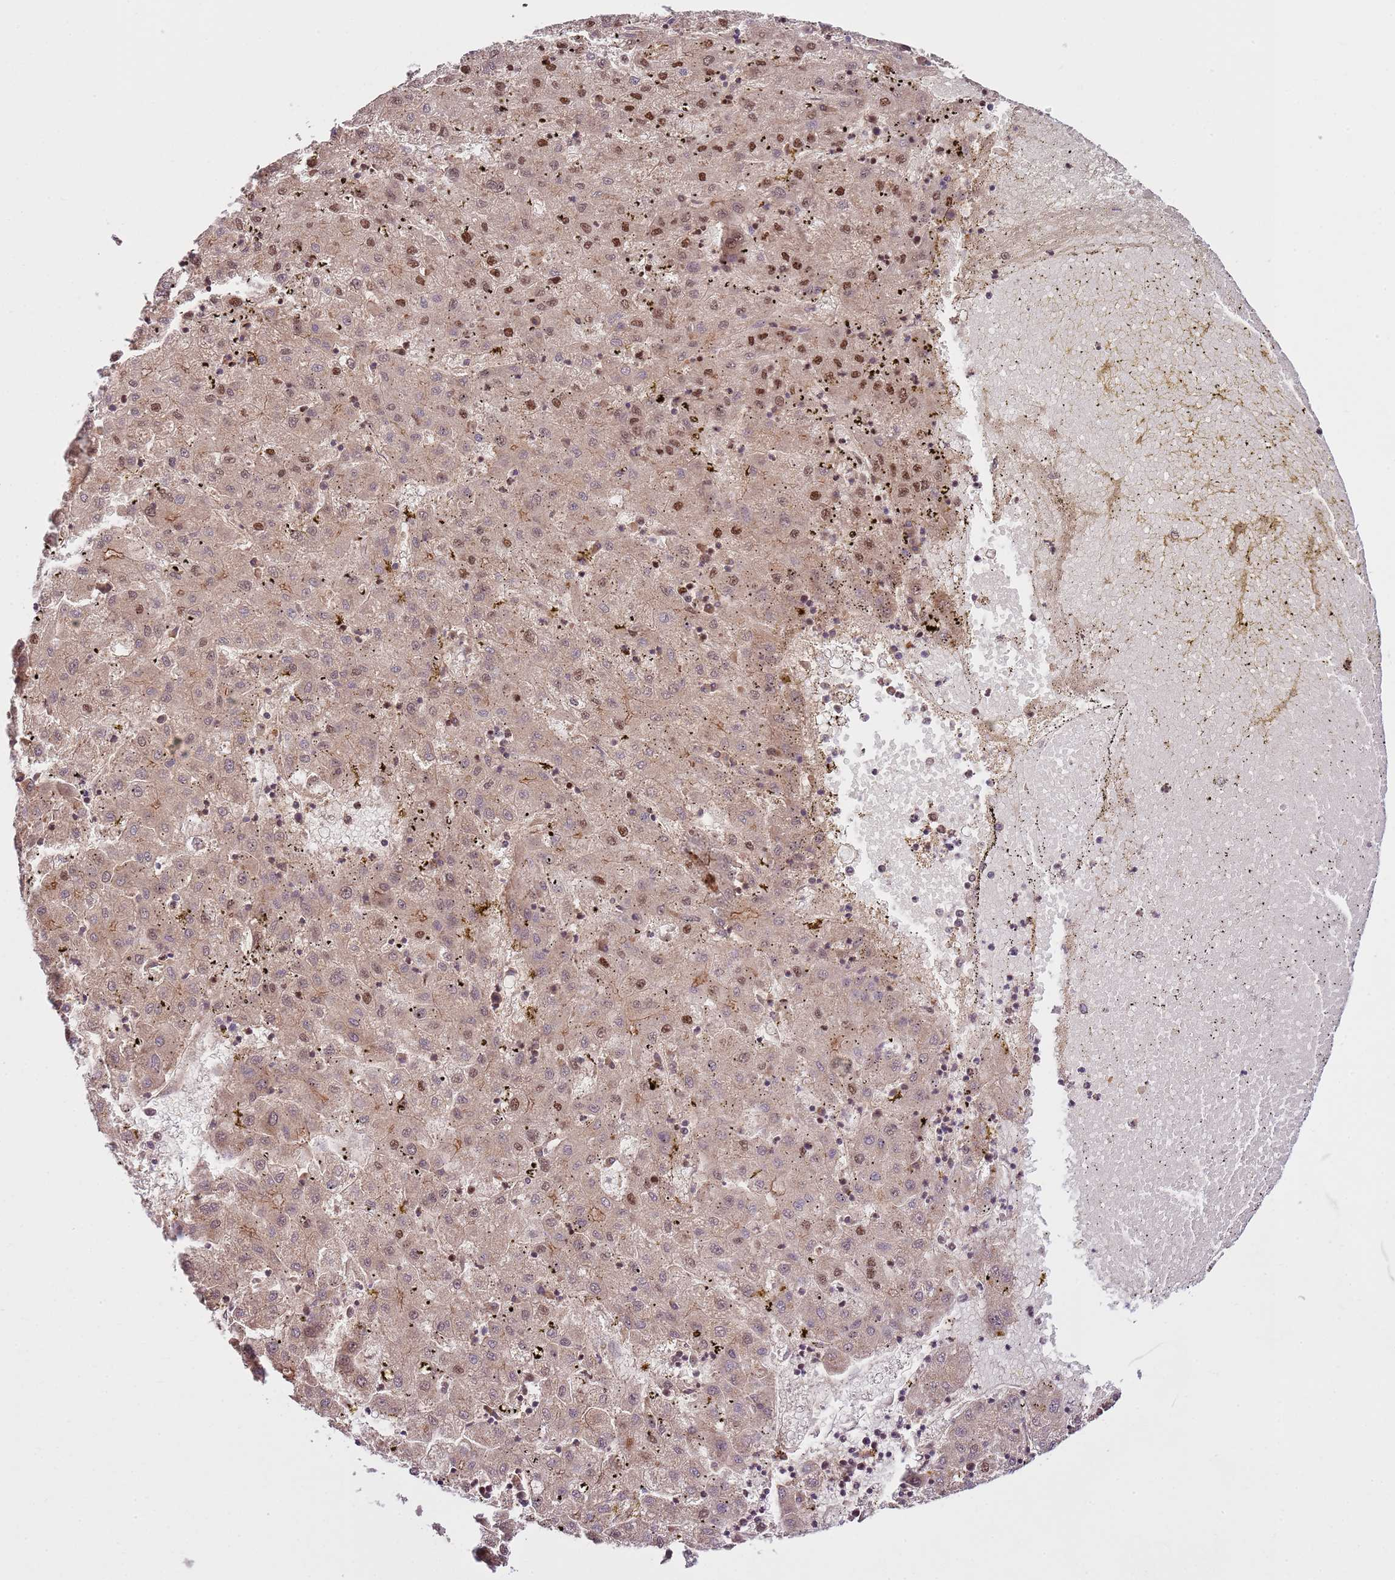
{"staining": {"intensity": "moderate", "quantity": "<25%", "location": "nuclear"}, "tissue": "liver cancer", "cell_type": "Tumor cells", "image_type": "cancer", "snomed": [{"axis": "morphology", "description": "Carcinoma, Hepatocellular, NOS"}, {"axis": "topography", "description": "Liver"}], "caption": "Liver cancer (hepatocellular carcinoma) was stained to show a protein in brown. There is low levels of moderate nuclear positivity in approximately <25% of tumor cells. The staining was performed using DAB (3,3'-diaminobenzidine) to visualize the protein expression in brown, while the nuclei were stained in blue with hematoxylin (Magnification: 20x).", "gene": "ZBTB12", "patient": {"sex": "male", "age": 72}}